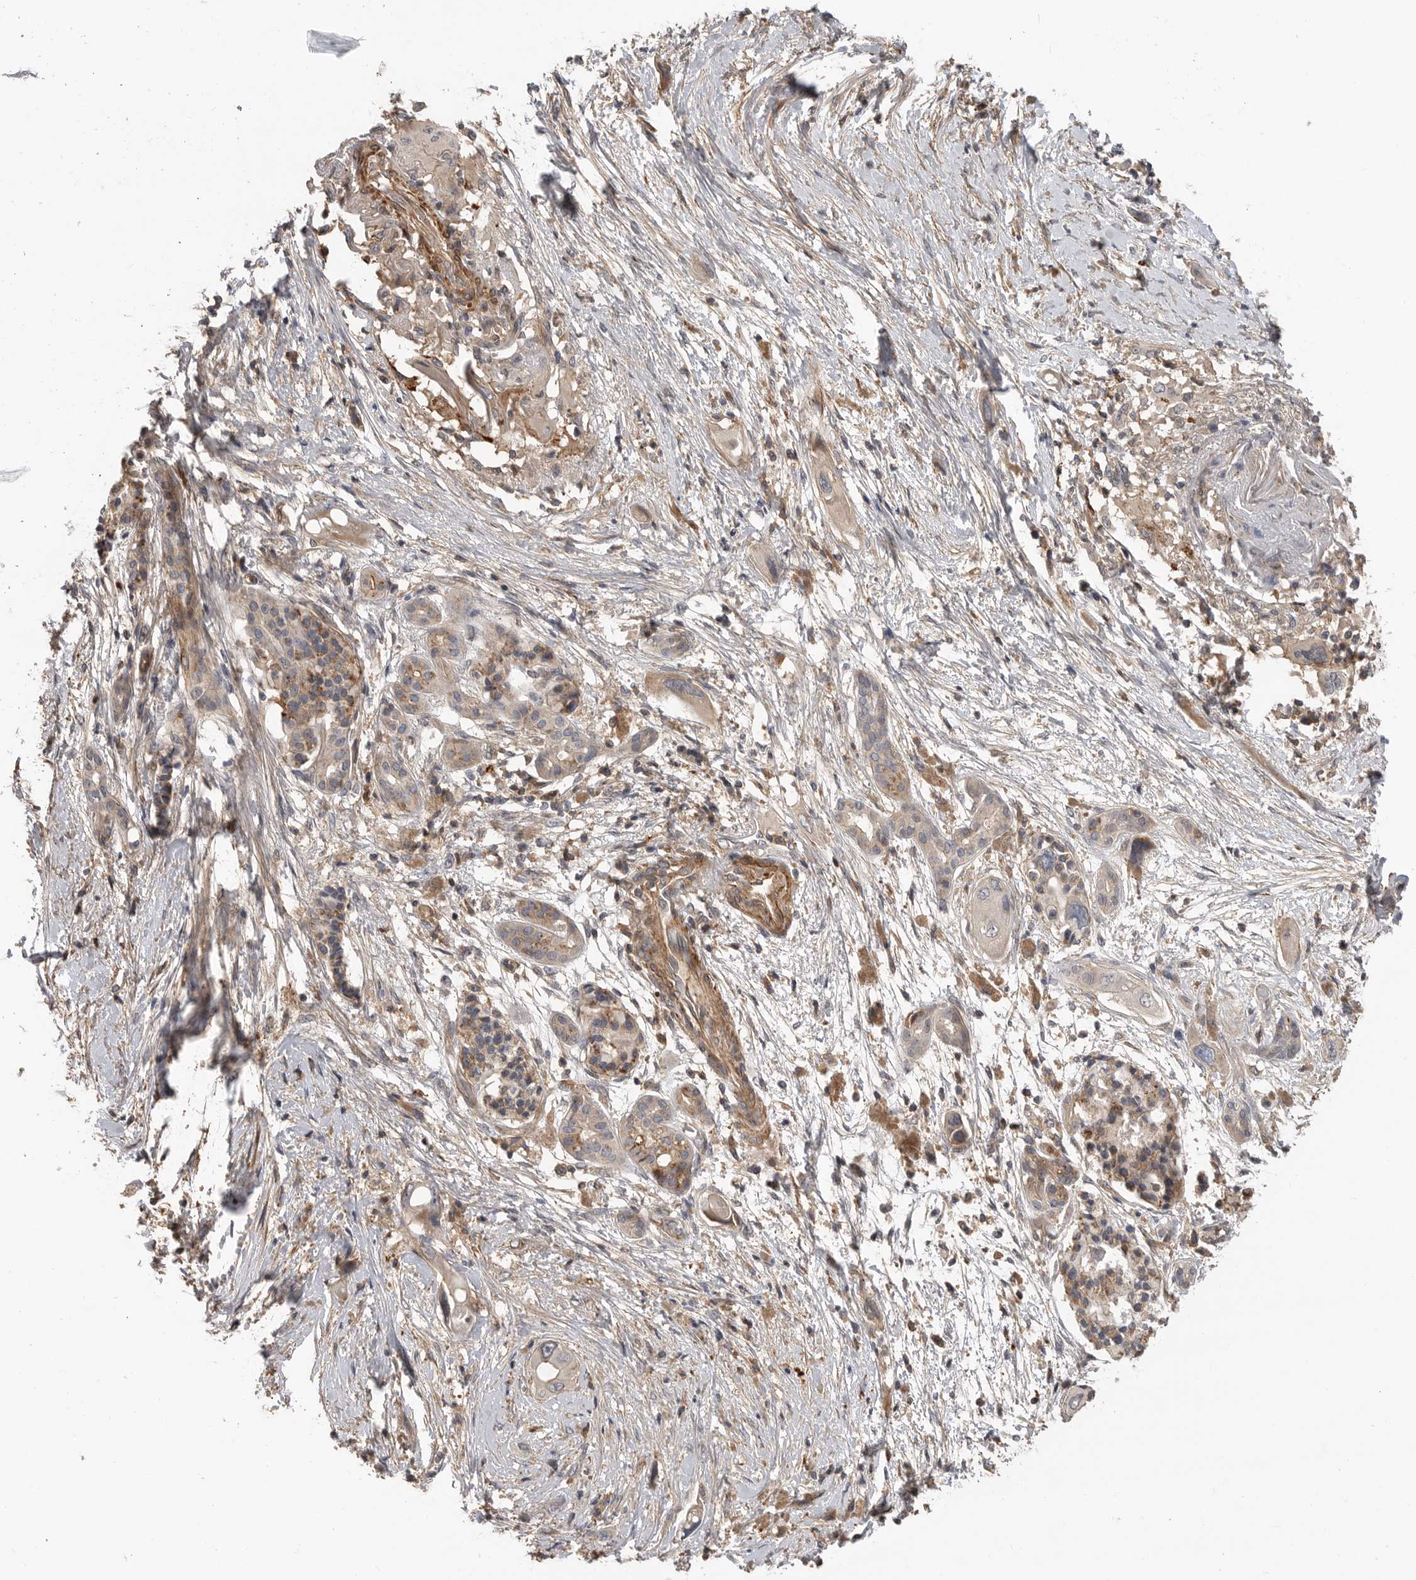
{"staining": {"intensity": "weak", "quantity": "<25%", "location": "cytoplasmic/membranous"}, "tissue": "pancreatic cancer", "cell_type": "Tumor cells", "image_type": "cancer", "snomed": [{"axis": "morphology", "description": "Adenocarcinoma, NOS"}, {"axis": "topography", "description": "Pancreas"}], "caption": "Immunohistochemistry (IHC) photomicrograph of neoplastic tissue: pancreatic adenocarcinoma stained with DAB shows no significant protein positivity in tumor cells. (DAB immunohistochemistry, high magnification).", "gene": "TRIM56", "patient": {"sex": "male", "age": 66}}